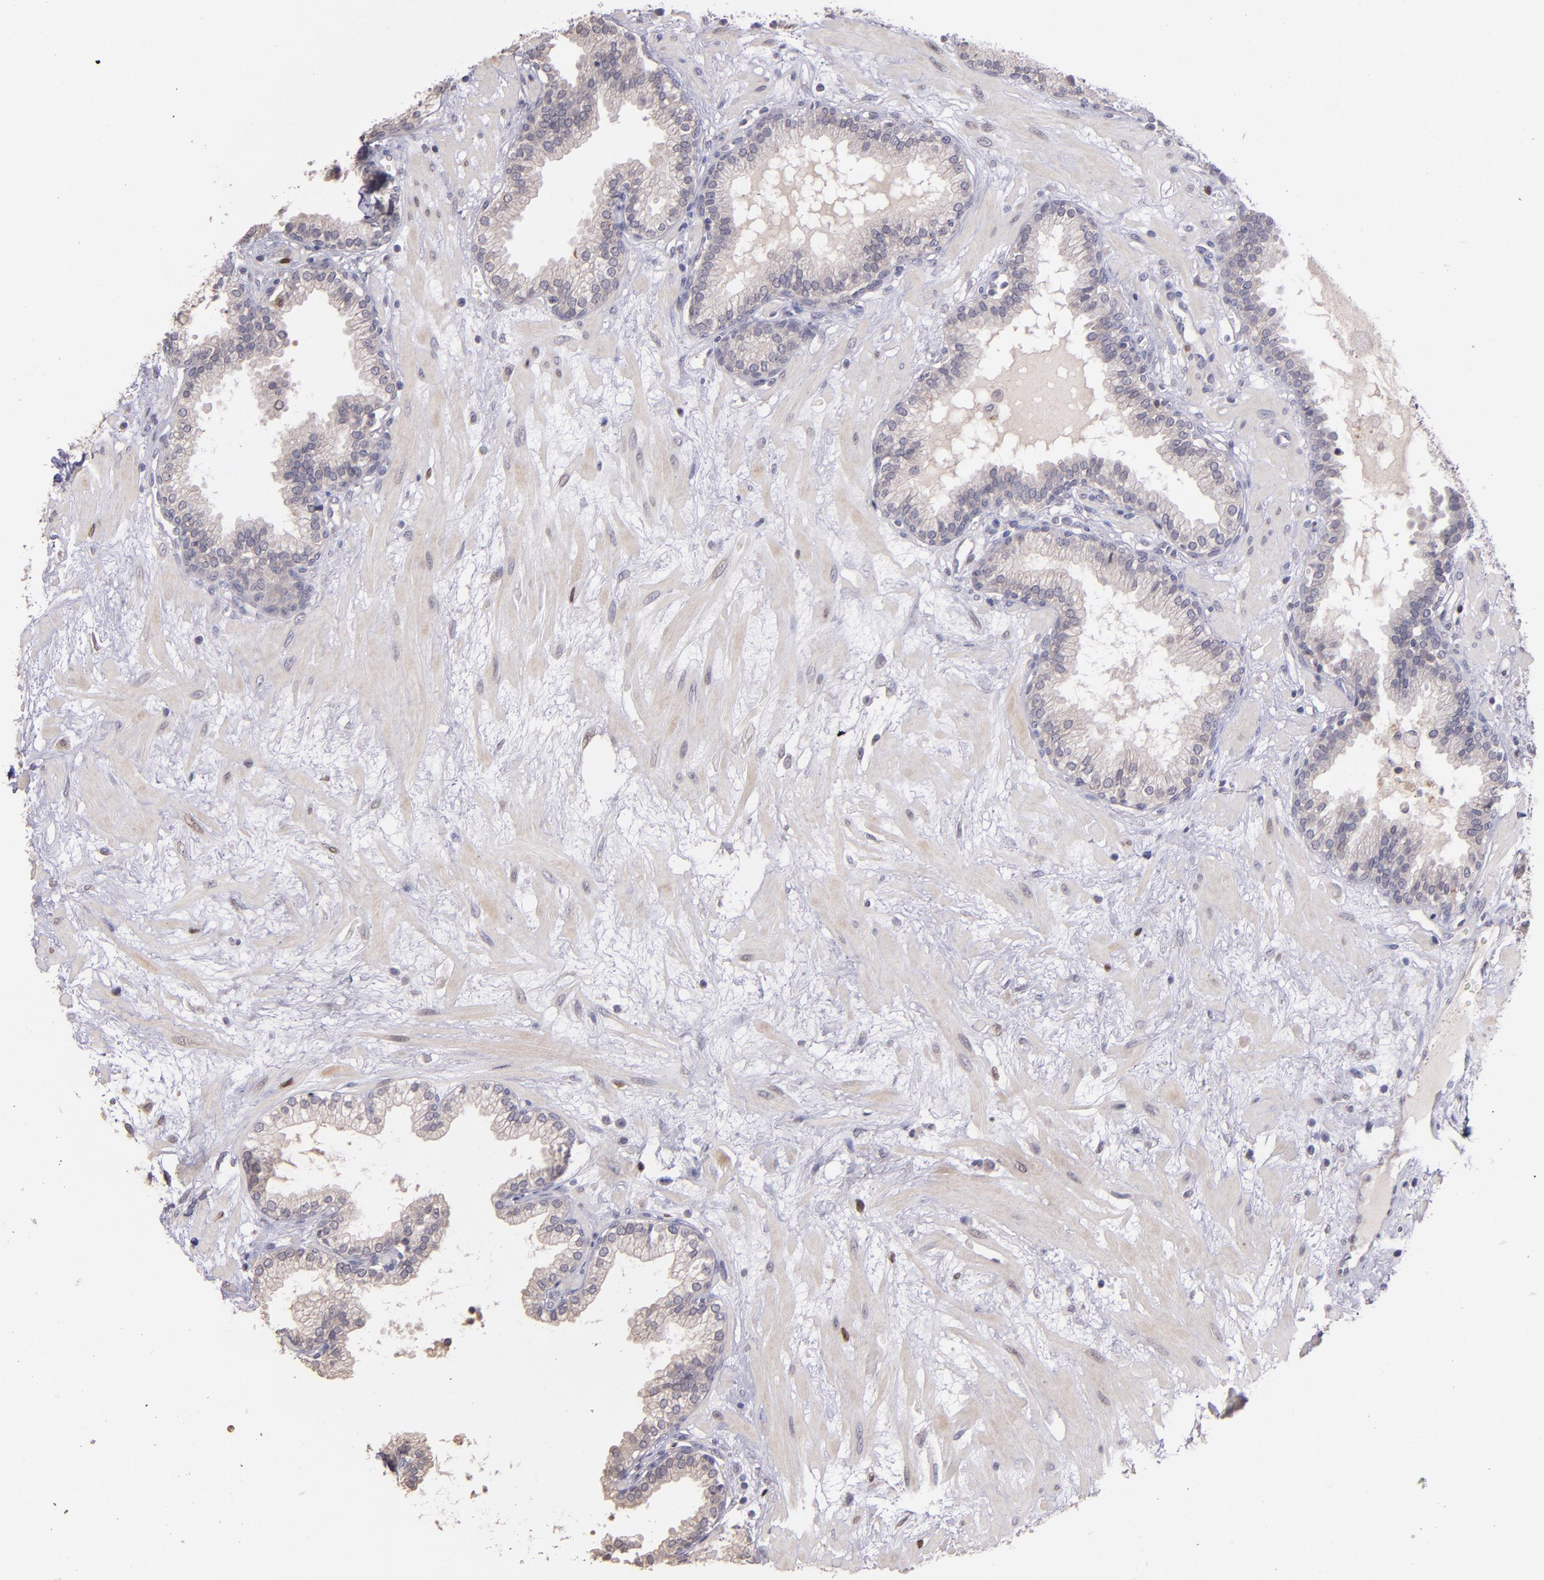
{"staining": {"intensity": "weak", "quantity": "25%-75%", "location": "cytoplasmic/membranous"}, "tissue": "prostate", "cell_type": "Glandular cells", "image_type": "normal", "snomed": [{"axis": "morphology", "description": "Normal tissue, NOS"}, {"axis": "topography", "description": "Prostate"}], "caption": "A high-resolution photomicrograph shows immunohistochemistry (IHC) staining of normal prostate, which displays weak cytoplasmic/membranous positivity in approximately 25%-75% of glandular cells.", "gene": "NUP62CL", "patient": {"sex": "male", "age": 64}}